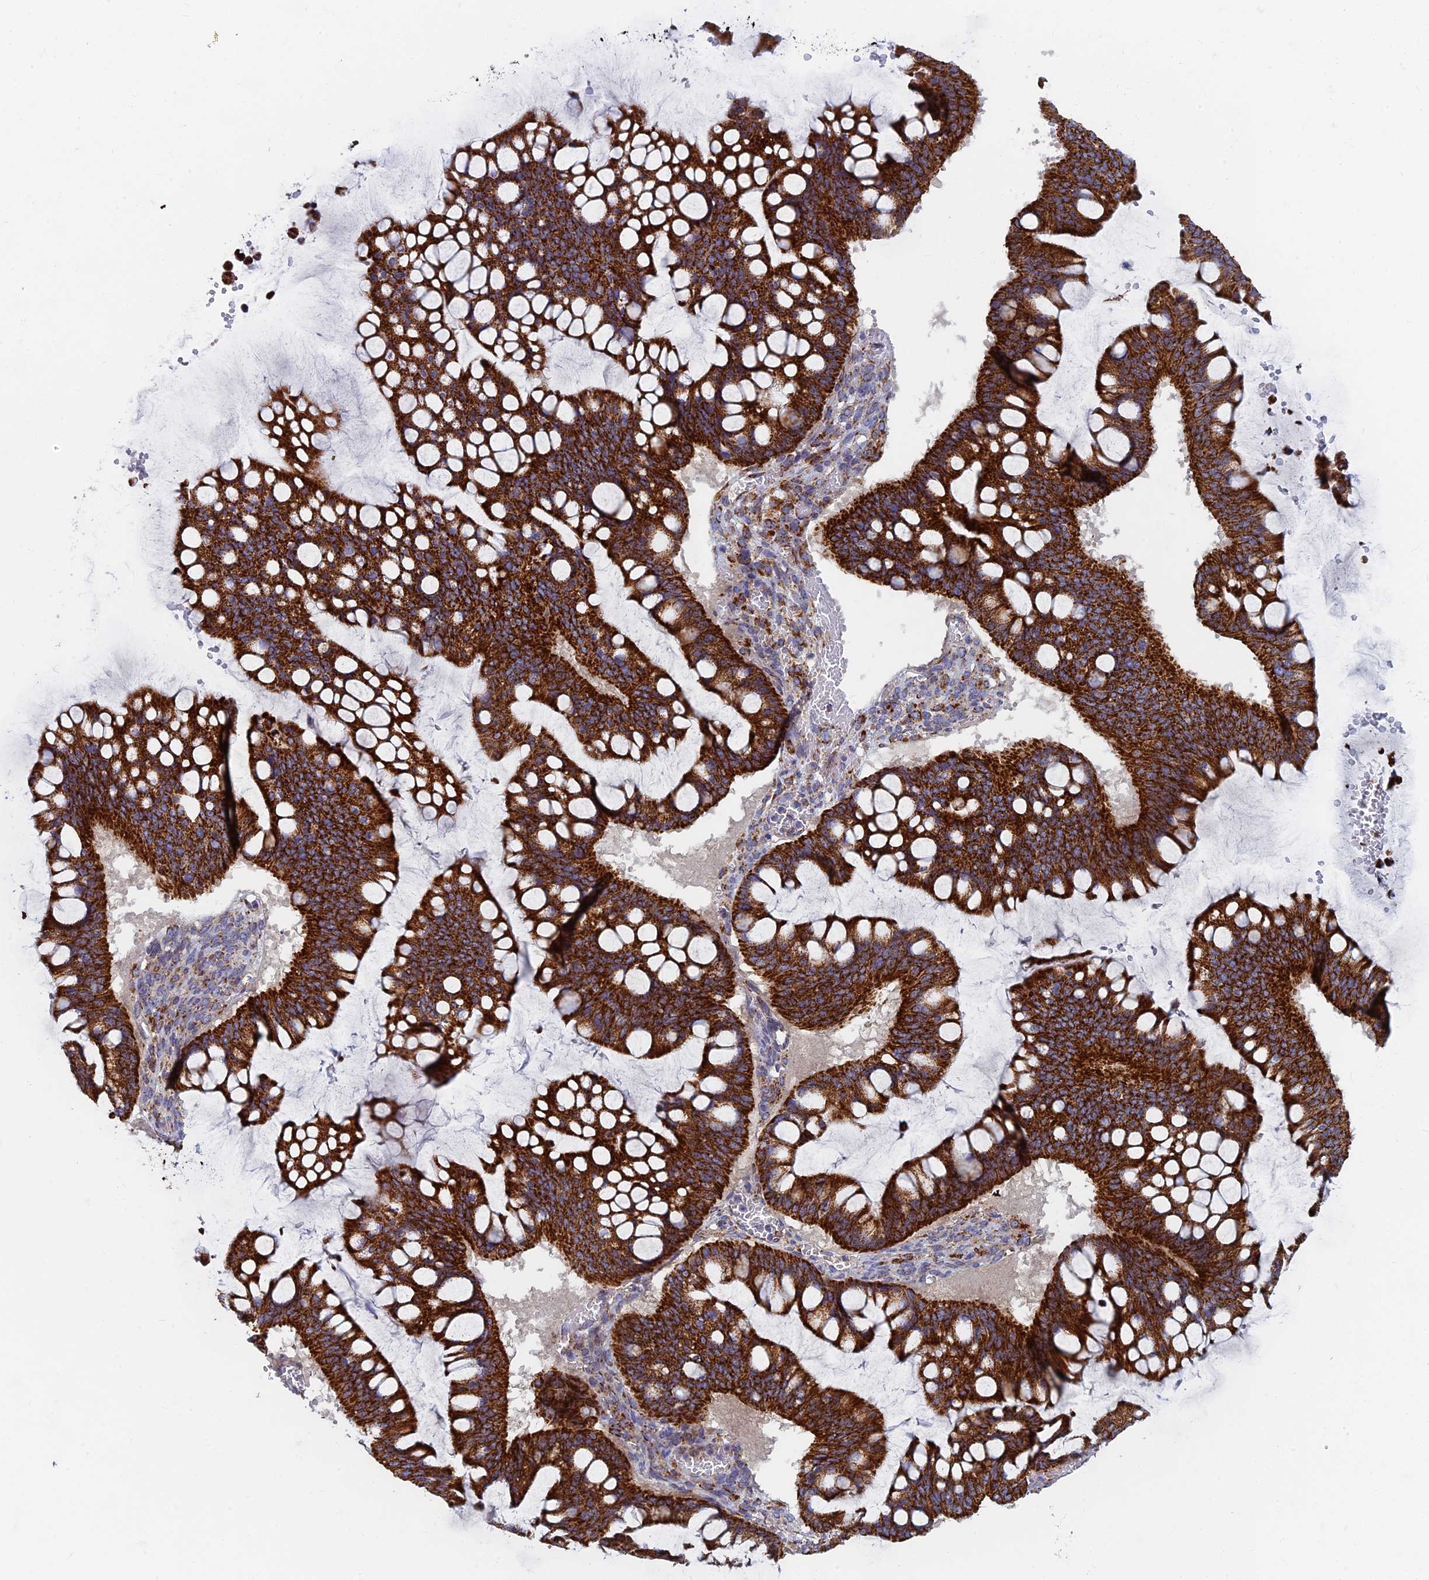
{"staining": {"intensity": "strong", "quantity": ">75%", "location": "cytoplasmic/membranous"}, "tissue": "ovarian cancer", "cell_type": "Tumor cells", "image_type": "cancer", "snomed": [{"axis": "morphology", "description": "Cystadenocarcinoma, mucinous, NOS"}, {"axis": "topography", "description": "Ovary"}], "caption": "Ovarian cancer (mucinous cystadenocarcinoma) was stained to show a protein in brown. There is high levels of strong cytoplasmic/membranous positivity in about >75% of tumor cells. The protein is shown in brown color, while the nuclei are stained blue.", "gene": "MRPS9", "patient": {"sex": "female", "age": 73}}